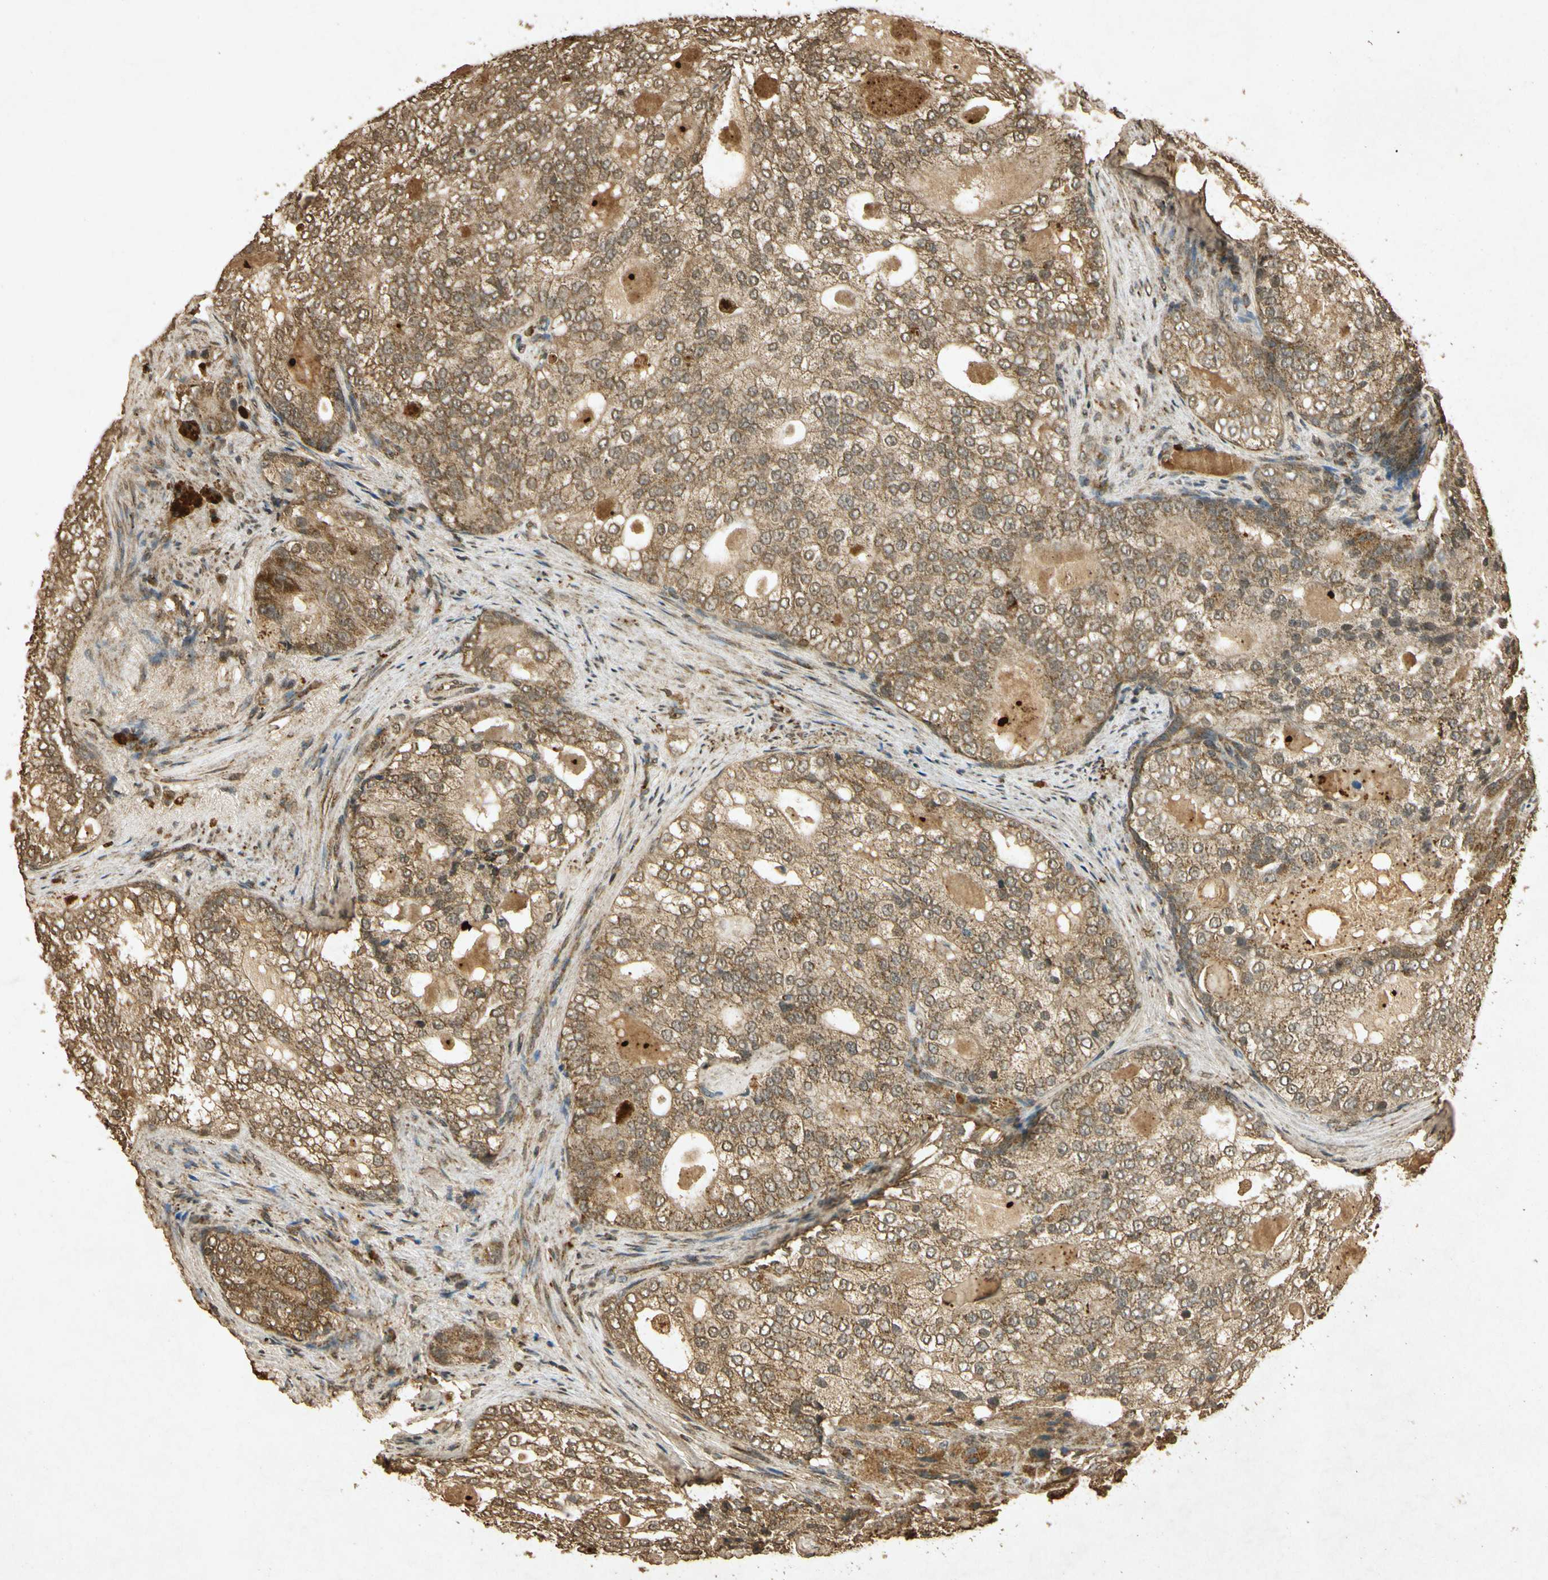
{"staining": {"intensity": "moderate", "quantity": ">75%", "location": "cytoplasmic/membranous"}, "tissue": "prostate cancer", "cell_type": "Tumor cells", "image_type": "cancer", "snomed": [{"axis": "morphology", "description": "Adenocarcinoma, High grade"}, {"axis": "topography", "description": "Prostate"}], "caption": "A brown stain shows moderate cytoplasmic/membranous positivity of a protein in prostate adenocarcinoma (high-grade) tumor cells.", "gene": "PRDX3", "patient": {"sex": "male", "age": 66}}